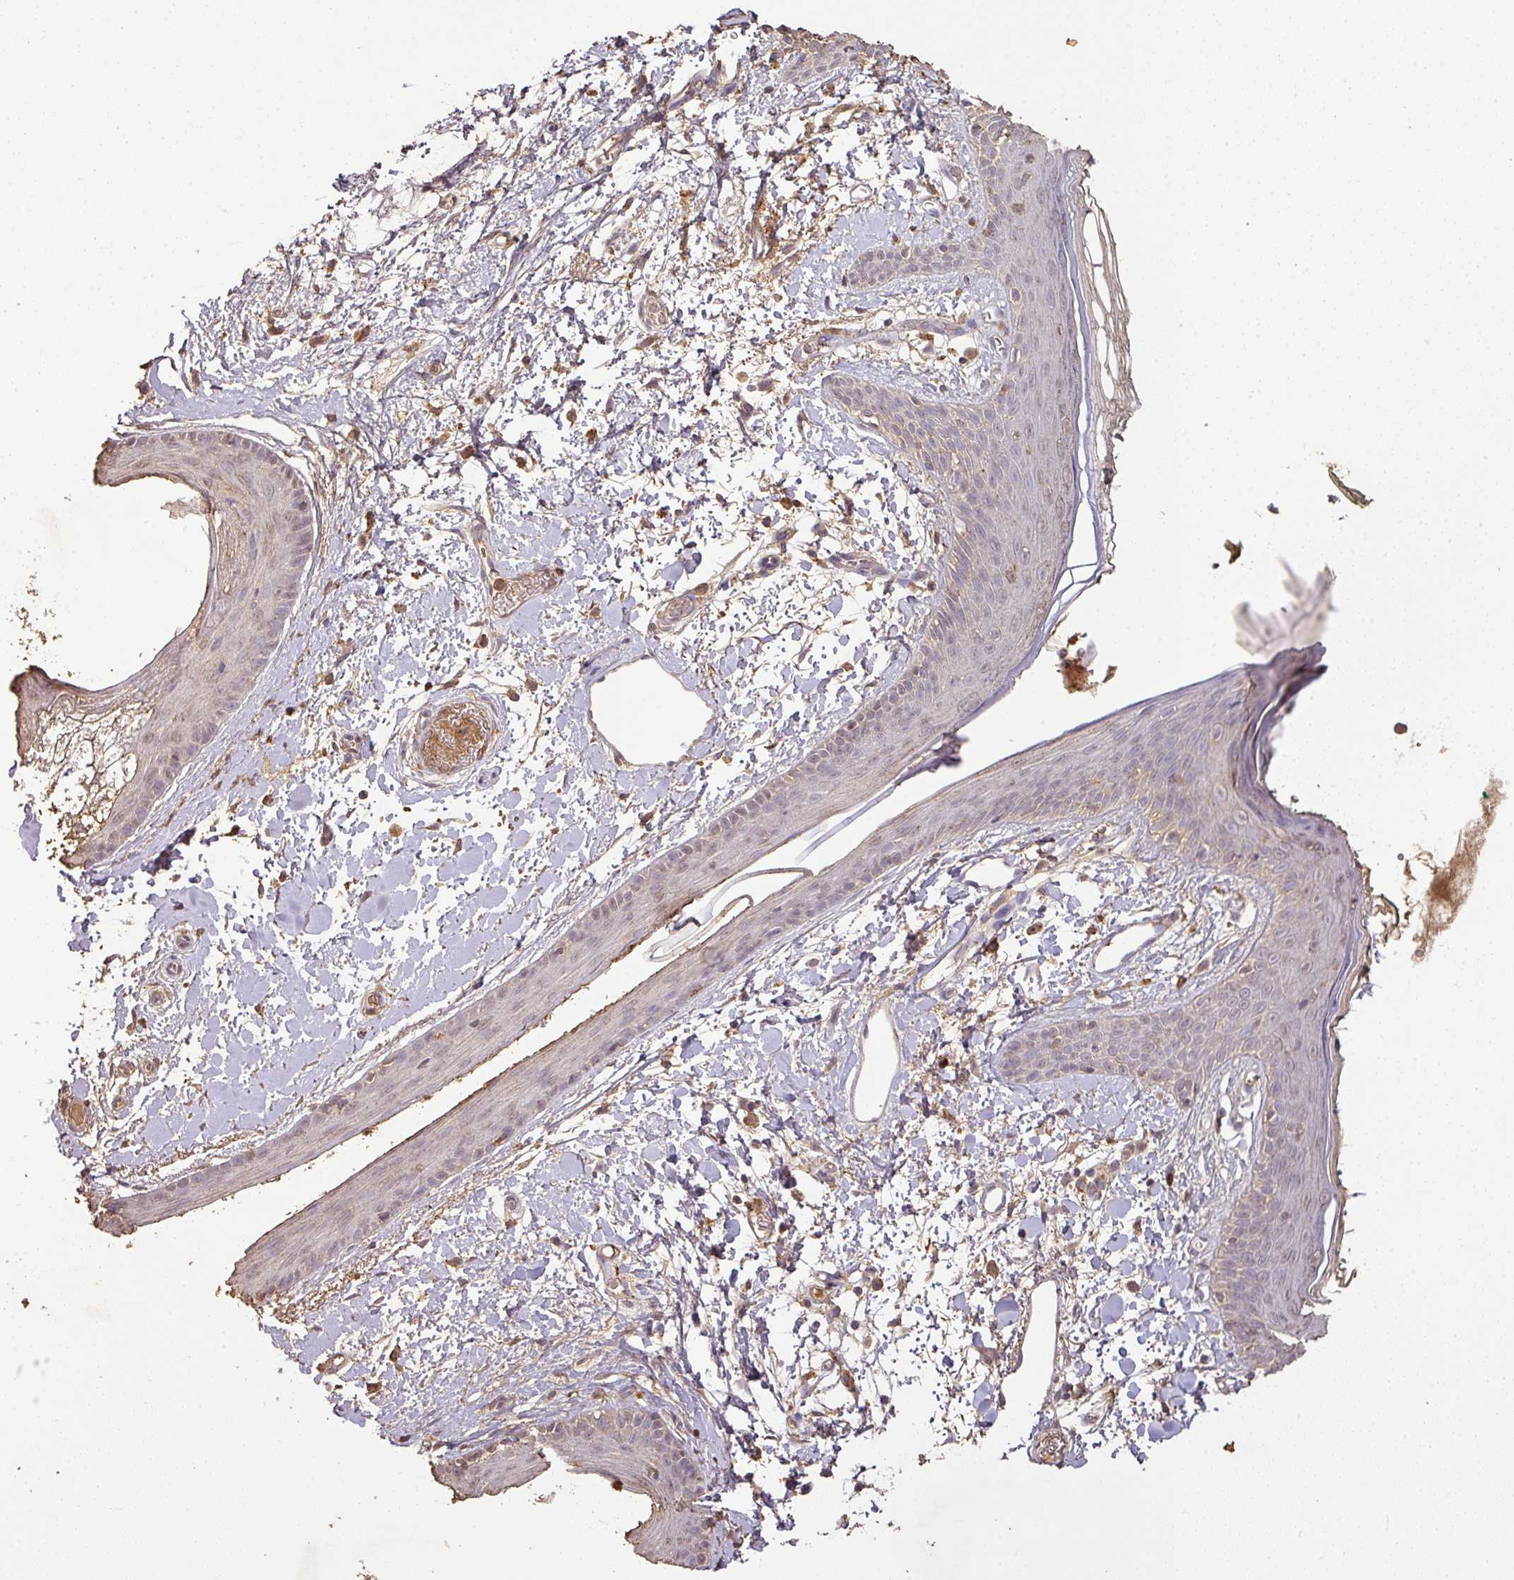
{"staining": {"intensity": "moderate", "quantity": ">75%", "location": "cytoplasmic/membranous"}, "tissue": "skin", "cell_type": "Fibroblasts", "image_type": "normal", "snomed": [{"axis": "morphology", "description": "Normal tissue, NOS"}, {"axis": "topography", "description": "Skin"}], "caption": "Immunohistochemistry staining of unremarkable skin, which displays medium levels of moderate cytoplasmic/membranous staining in about >75% of fibroblasts indicating moderate cytoplasmic/membranous protein positivity. The staining was performed using DAB (3,3'-diaminobenzidine) (brown) for protein detection and nuclei were counterstained in hematoxylin (blue).", "gene": "ATAT1", "patient": {"sex": "male", "age": 79}}